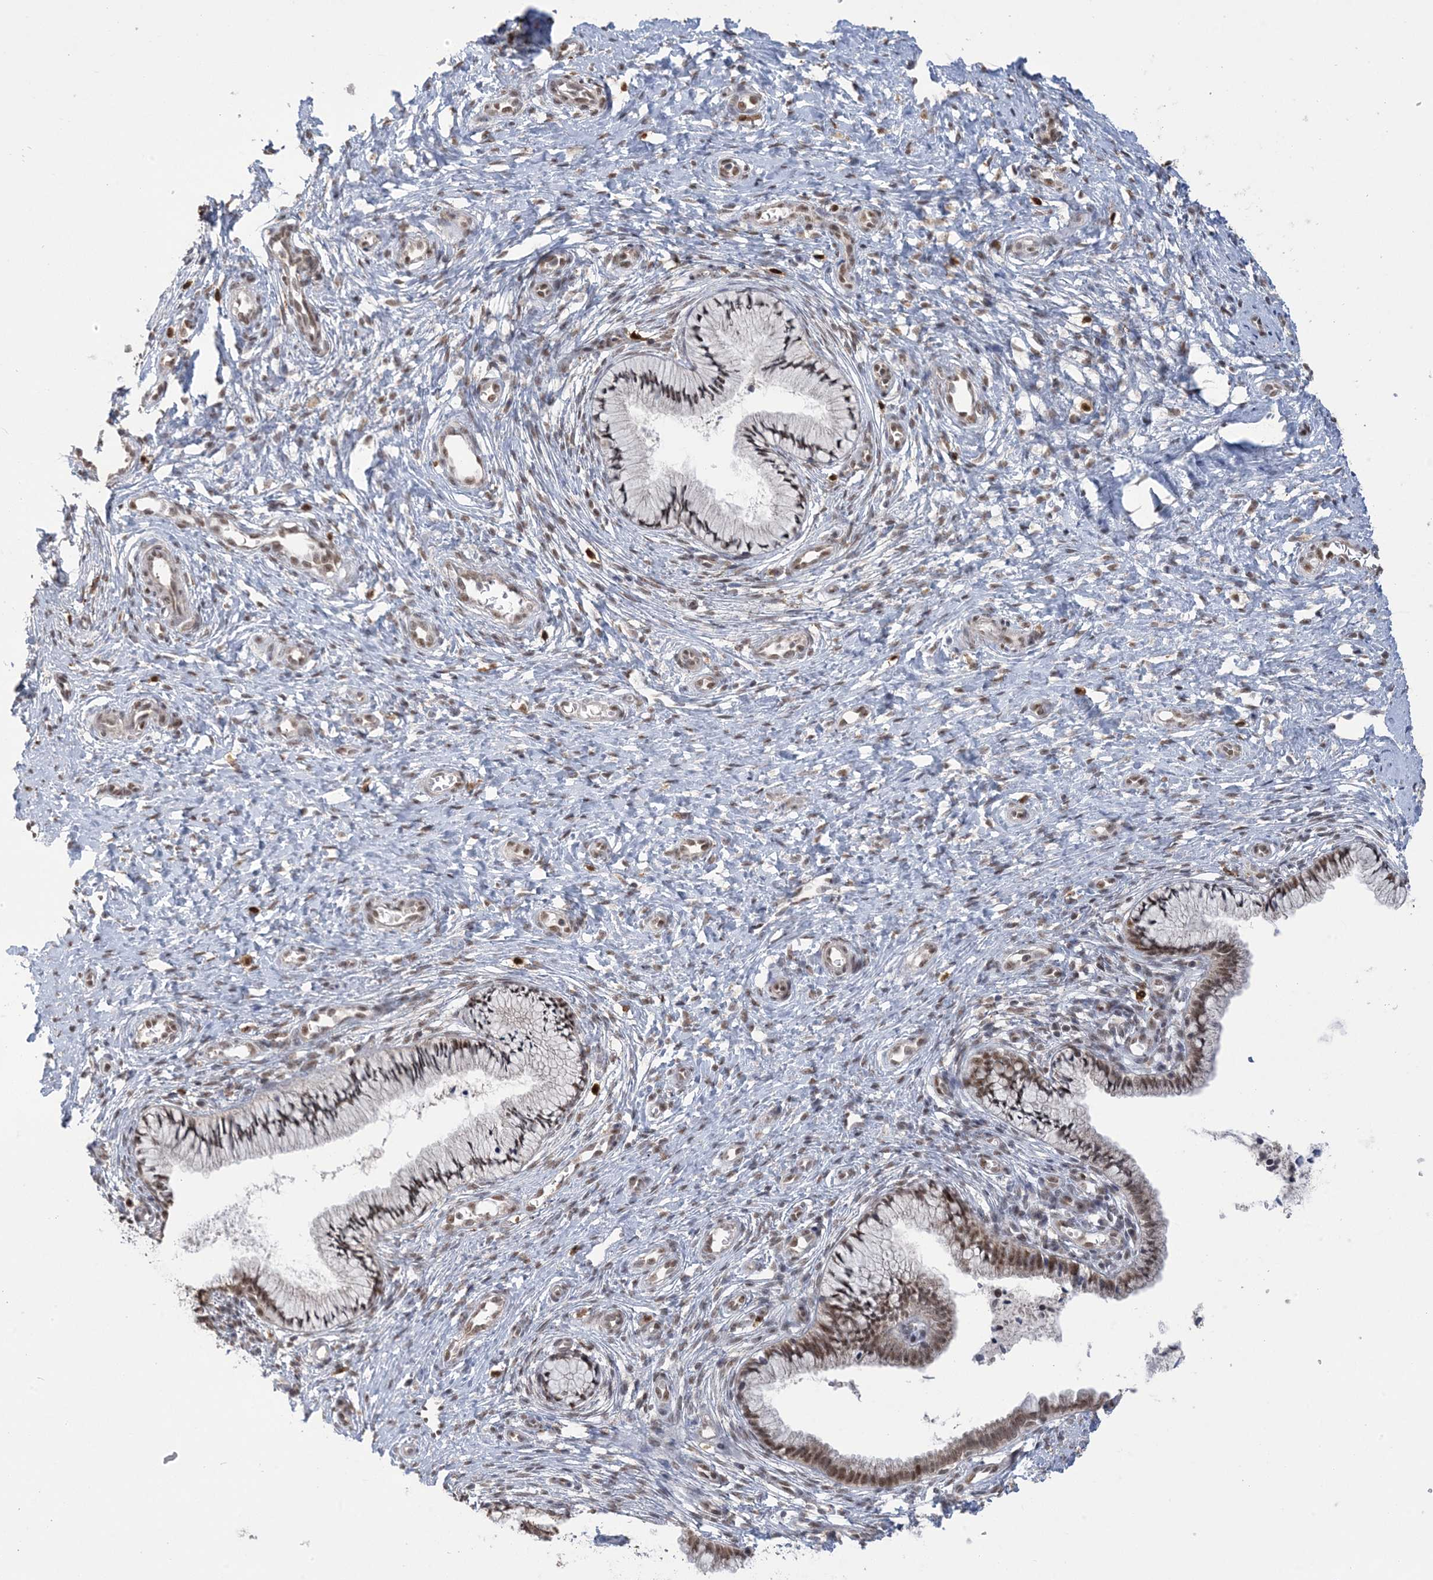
{"staining": {"intensity": "moderate", "quantity": ">75%", "location": "nuclear"}, "tissue": "cervix", "cell_type": "Glandular cells", "image_type": "normal", "snomed": [{"axis": "morphology", "description": "Normal tissue, NOS"}, {"axis": "topography", "description": "Cervix"}], "caption": "Moderate nuclear staining for a protein is identified in about >75% of glandular cells of benign cervix using IHC.", "gene": "TRMT10C", "patient": {"sex": "female", "age": 36}}